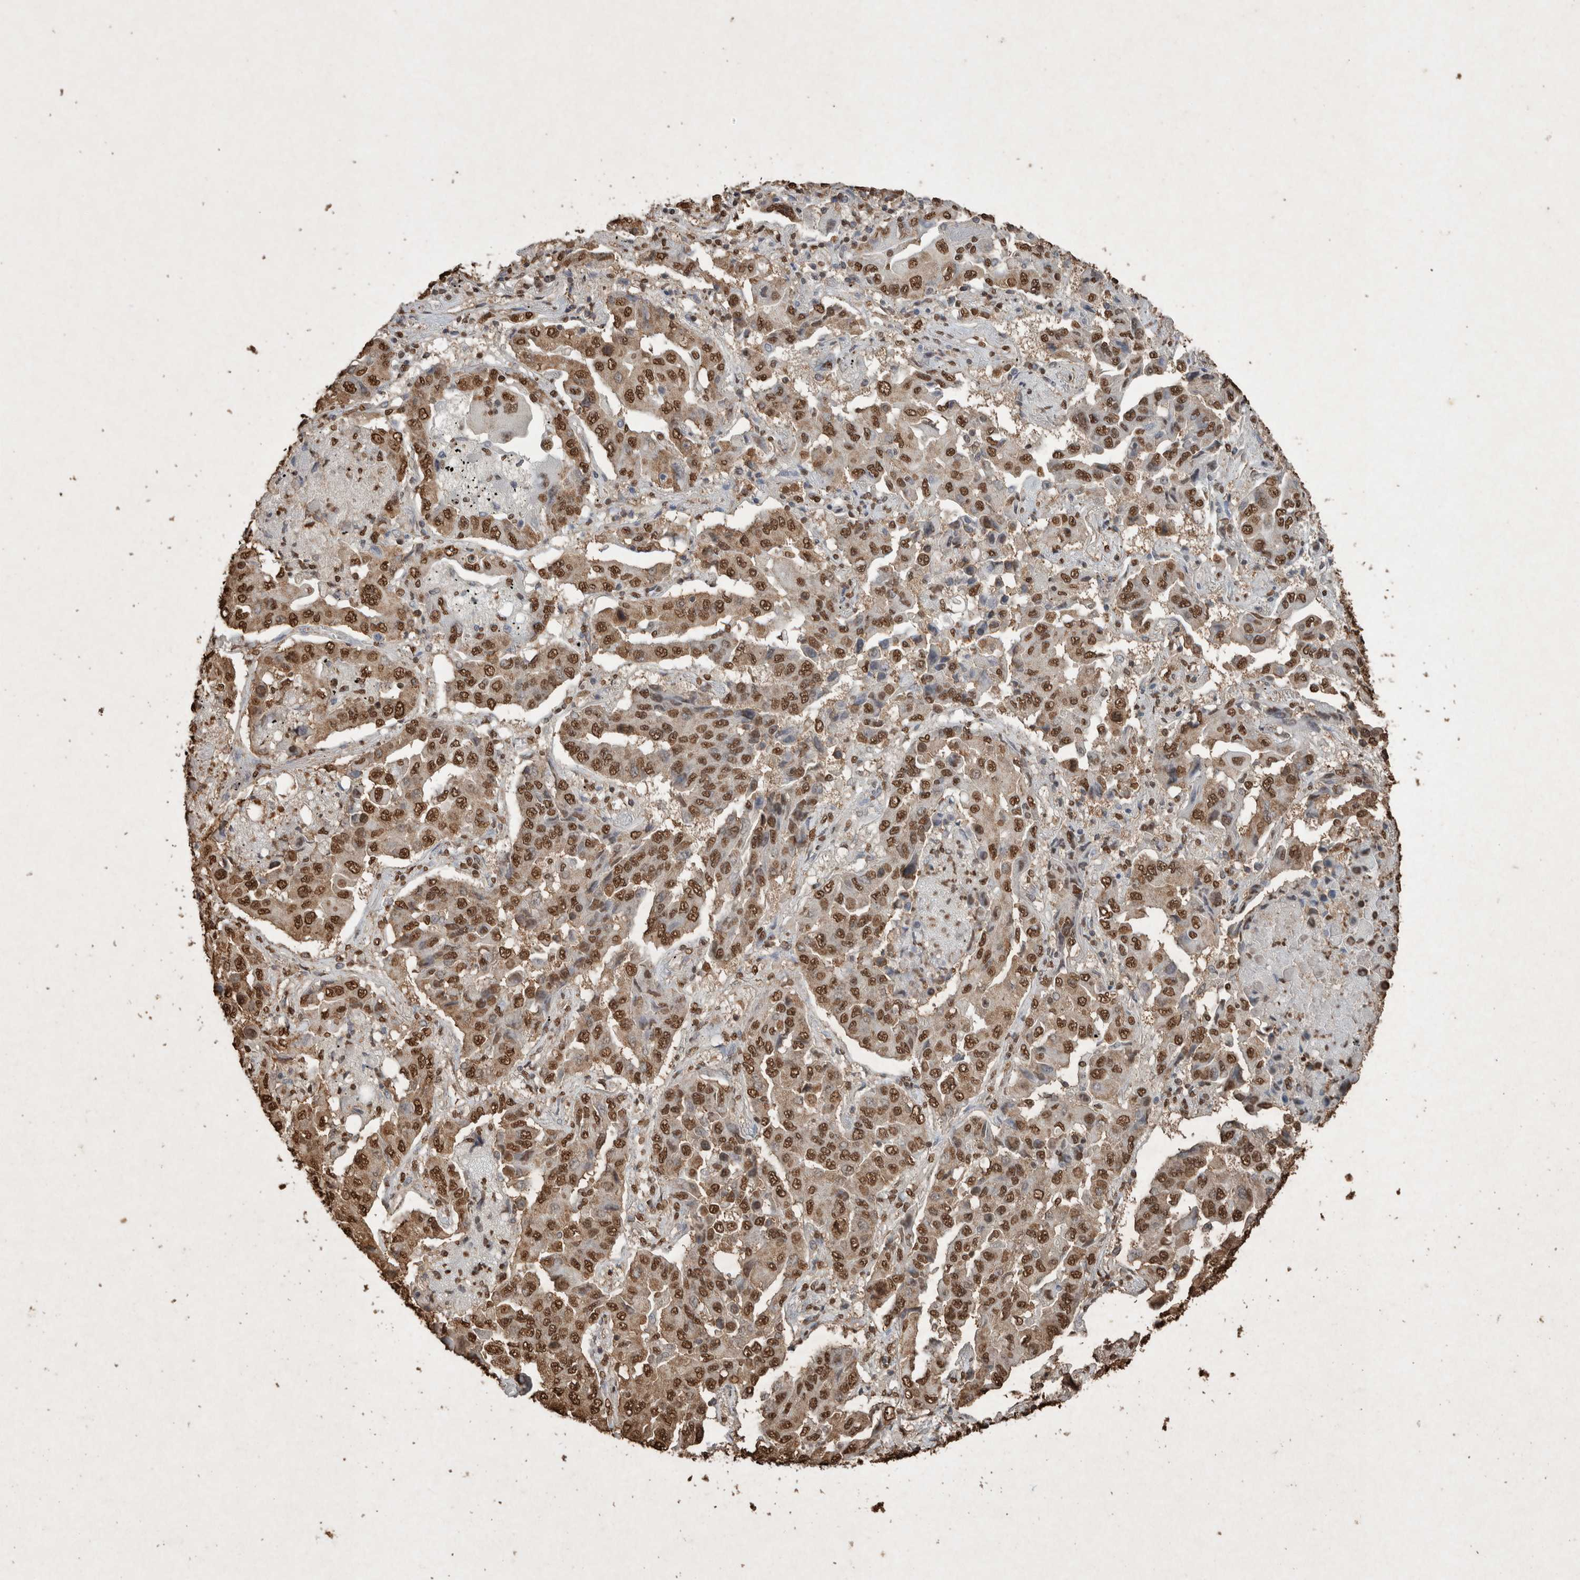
{"staining": {"intensity": "strong", "quantity": ">75%", "location": "nuclear"}, "tissue": "lung cancer", "cell_type": "Tumor cells", "image_type": "cancer", "snomed": [{"axis": "morphology", "description": "Adenocarcinoma, NOS"}, {"axis": "topography", "description": "Lung"}], "caption": "High-power microscopy captured an immunohistochemistry (IHC) micrograph of lung cancer (adenocarcinoma), revealing strong nuclear staining in approximately >75% of tumor cells. Using DAB (brown) and hematoxylin (blue) stains, captured at high magnification using brightfield microscopy.", "gene": "FSTL3", "patient": {"sex": "female", "age": 65}}